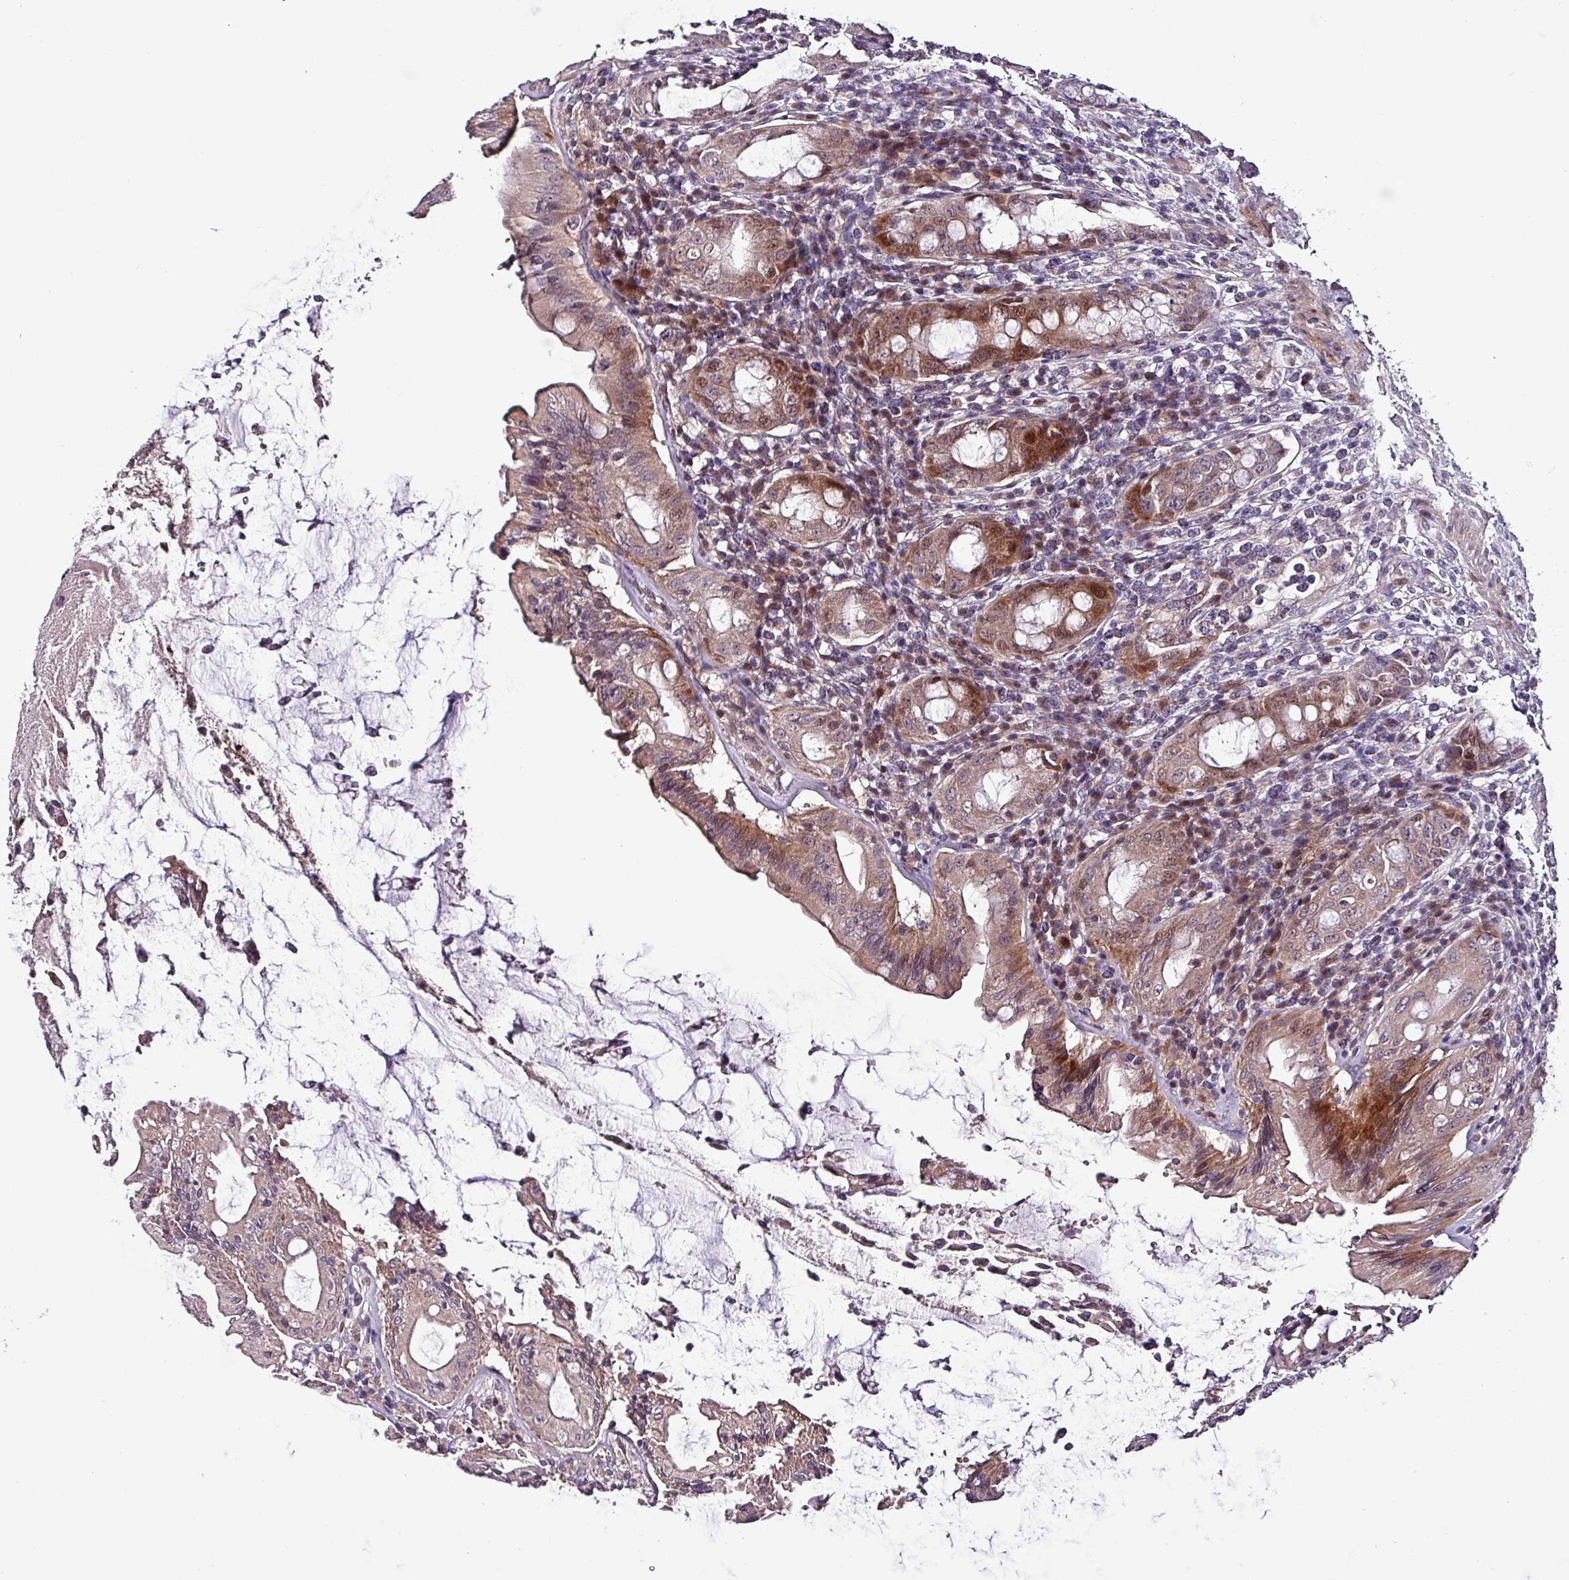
{"staining": {"intensity": "strong", "quantity": ">75%", "location": "cytoplasmic/membranous,nuclear"}, "tissue": "rectum", "cell_type": "Glandular cells", "image_type": "normal", "snomed": [{"axis": "morphology", "description": "Normal tissue, NOS"}, {"axis": "topography", "description": "Rectum"}], "caption": "A brown stain highlights strong cytoplasmic/membranous,nuclear staining of a protein in glandular cells of unremarkable human rectum.", "gene": "GRAPL", "patient": {"sex": "female", "age": 57}}